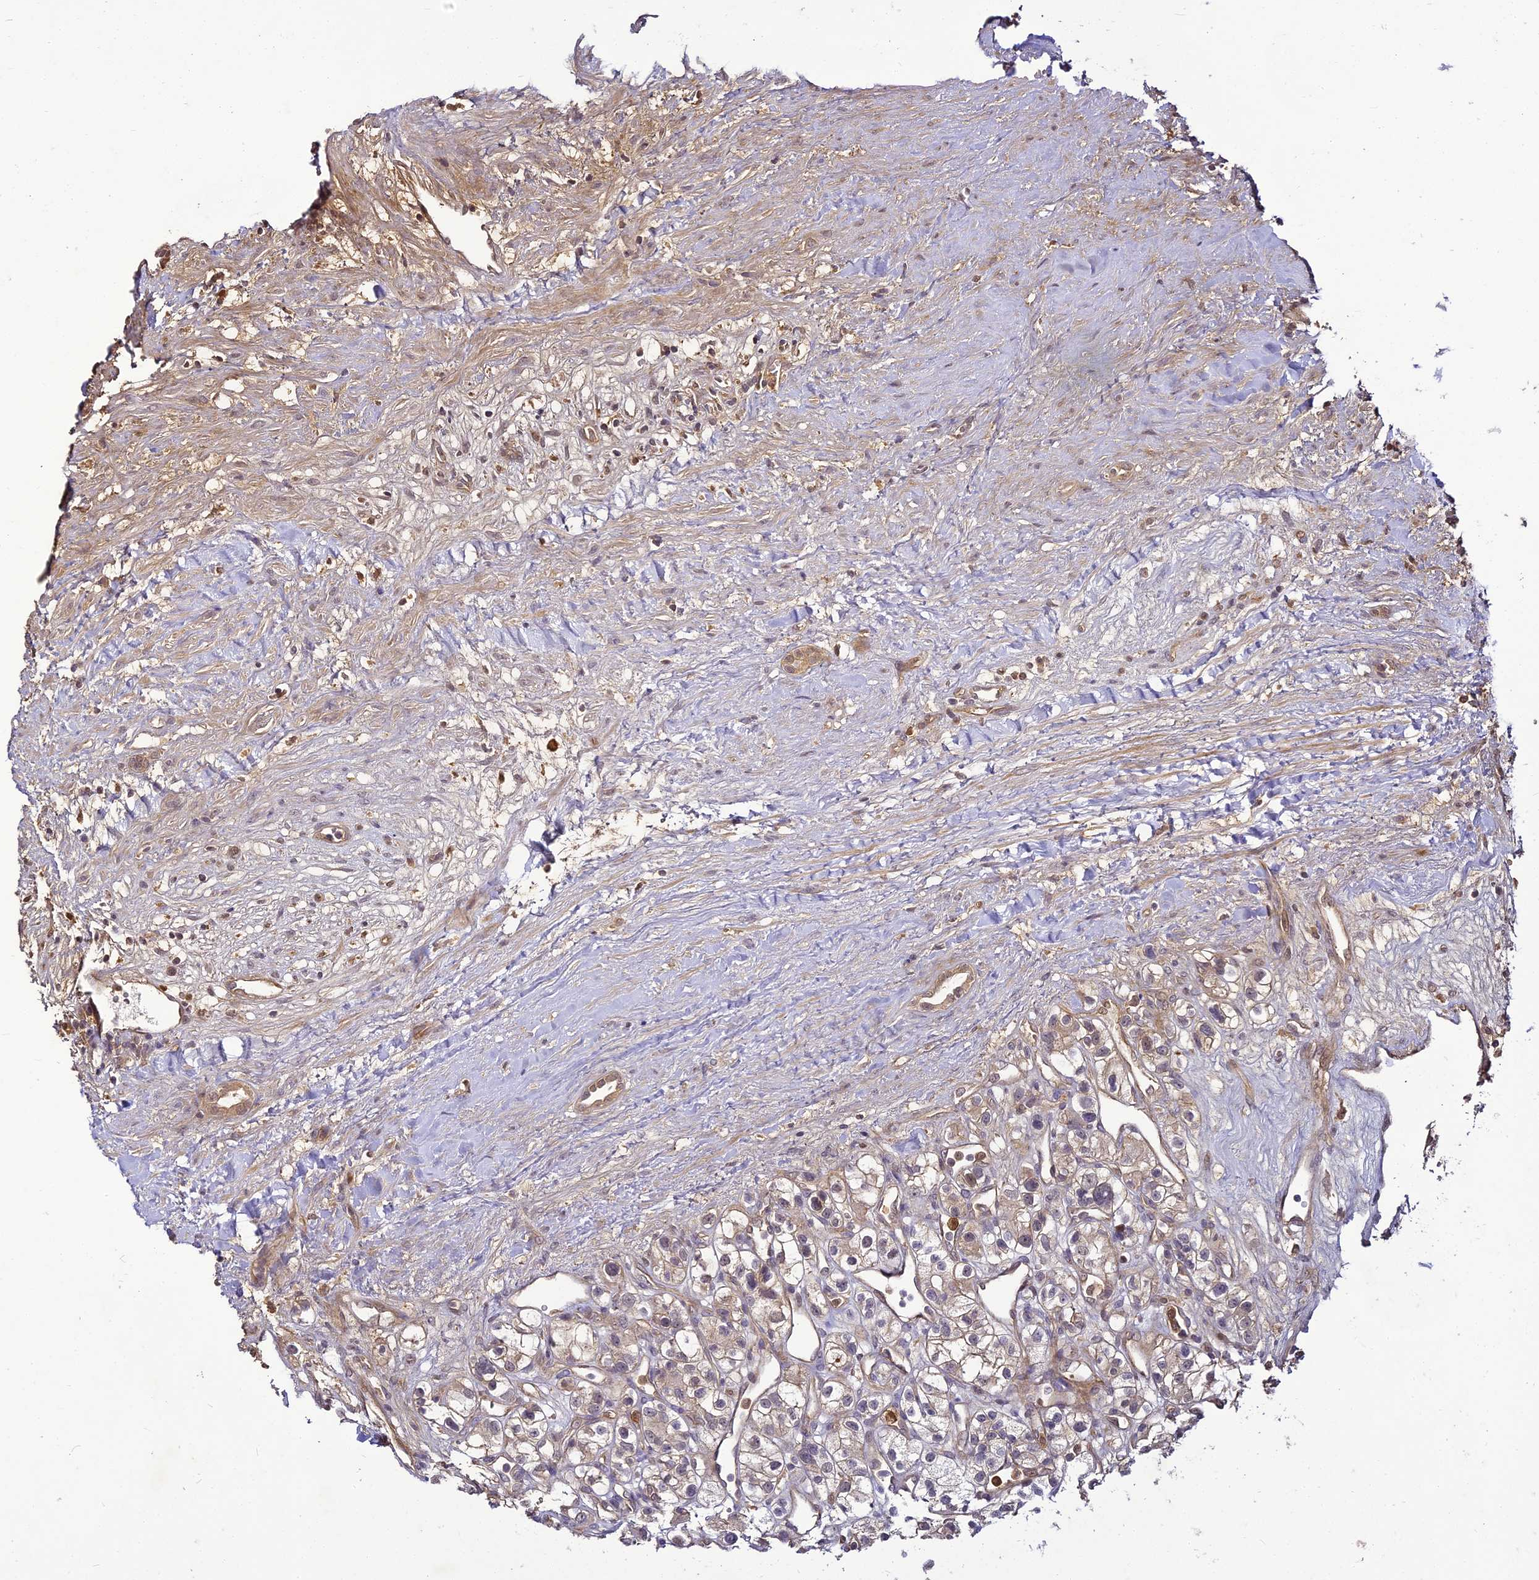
{"staining": {"intensity": "negative", "quantity": "none", "location": "none"}, "tissue": "renal cancer", "cell_type": "Tumor cells", "image_type": "cancer", "snomed": [{"axis": "morphology", "description": "Adenocarcinoma, NOS"}, {"axis": "topography", "description": "Kidney"}], "caption": "A histopathology image of adenocarcinoma (renal) stained for a protein exhibits no brown staining in tumor cells.", "gene": "BCDIN3D", "patient": {"sex": "female", "age": 57}}